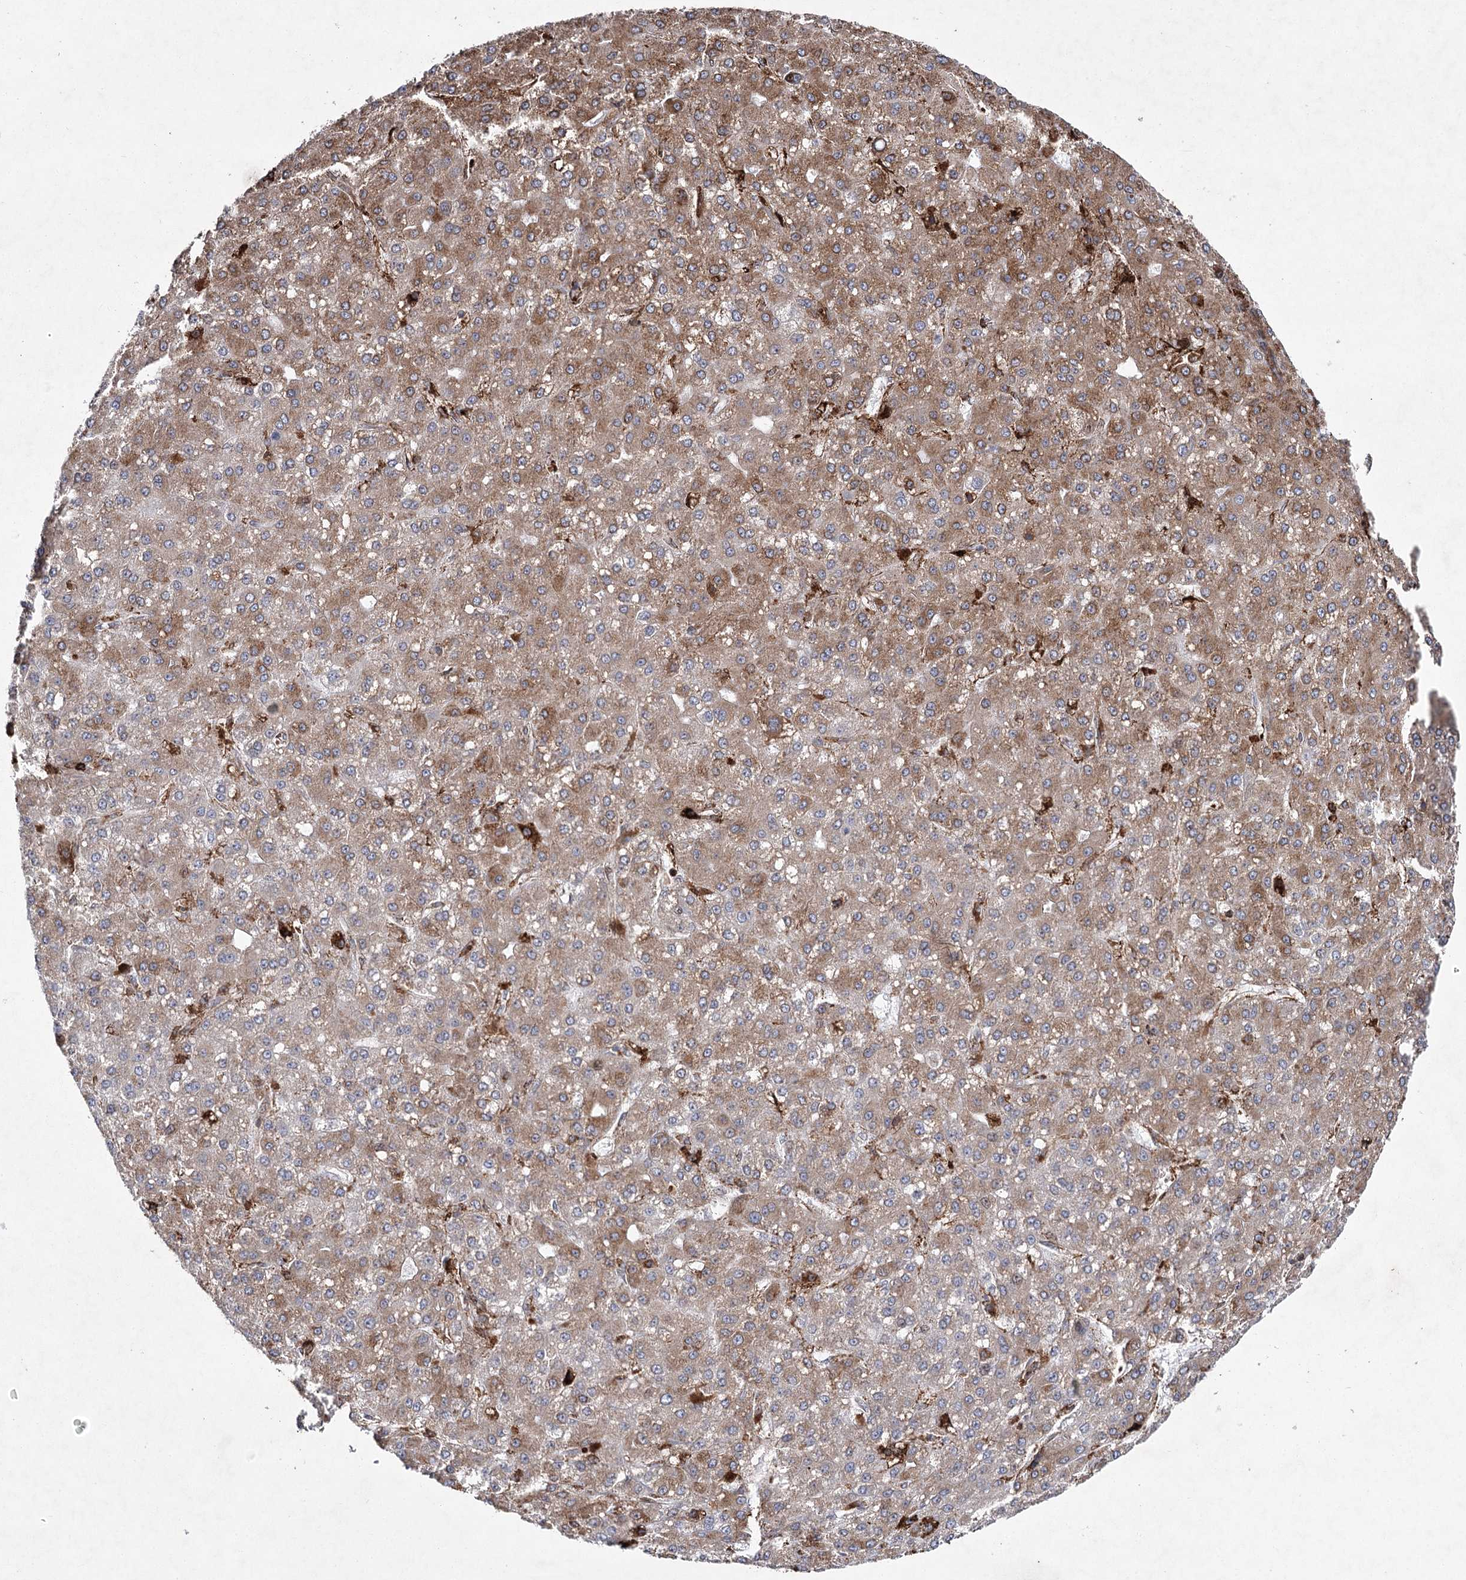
{"staining": {"intensity": "moderate", "quantity": "25%-75%", "location": "cytoplasmic/membranous"}, "tissue": "liver cancer", "cell_type": "Tumor cells", "image_type": "cancer", "snomed": [{"axis": "morphology", "description": "Carcinoma, Hepatocellular, NOS"}, {"axis": "topography", "description": "Liver"}], "caption": "This is a histology image of IHC staining of liver hepatocellular carcinoma, which shows moderate expression in the cytoplasmic/membranous of tumor cells.", "gene": "DCUN1D4", "patient": {"sex": "male", "age": 67}}